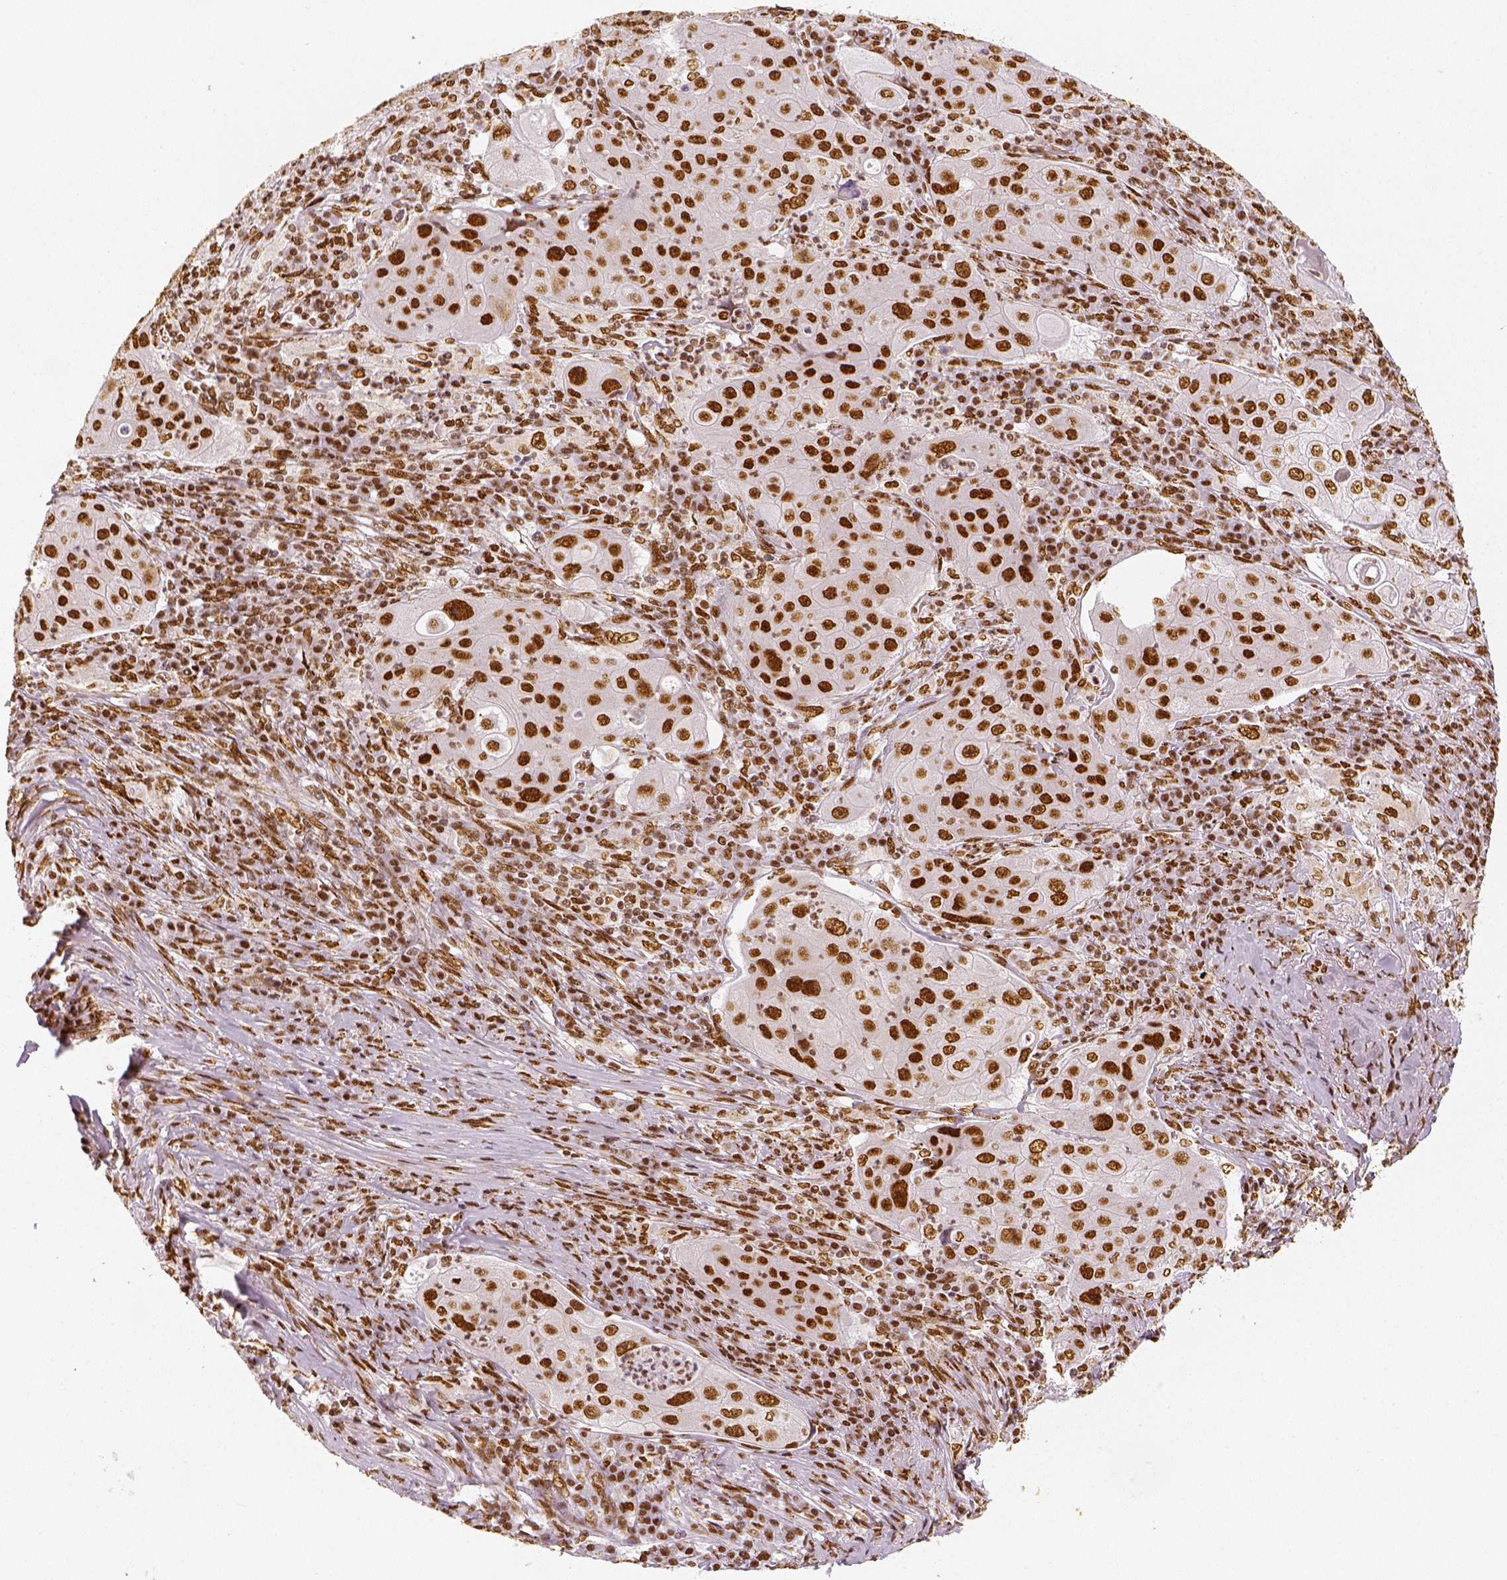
{"staining": {"intensity": "strong", "quantity": ">75%", "location": "nuclear"}, "tissue": "lung cancer", "cell_type": "Tumor cells", "image_type": "cancer", "snomed": [{"axis": "morphology", "description": "Squamous cell carcinoma, NOS"}, {"axis": "topography", "description": "Lung"}], "caption": "Immunohistochemical staining of human lung cancer demonstrates high levels of strong nuclear positivity in about >75% of tumor cells.", "gene": "KDM5B", "patient": {"sex": "female", "age": 59}}